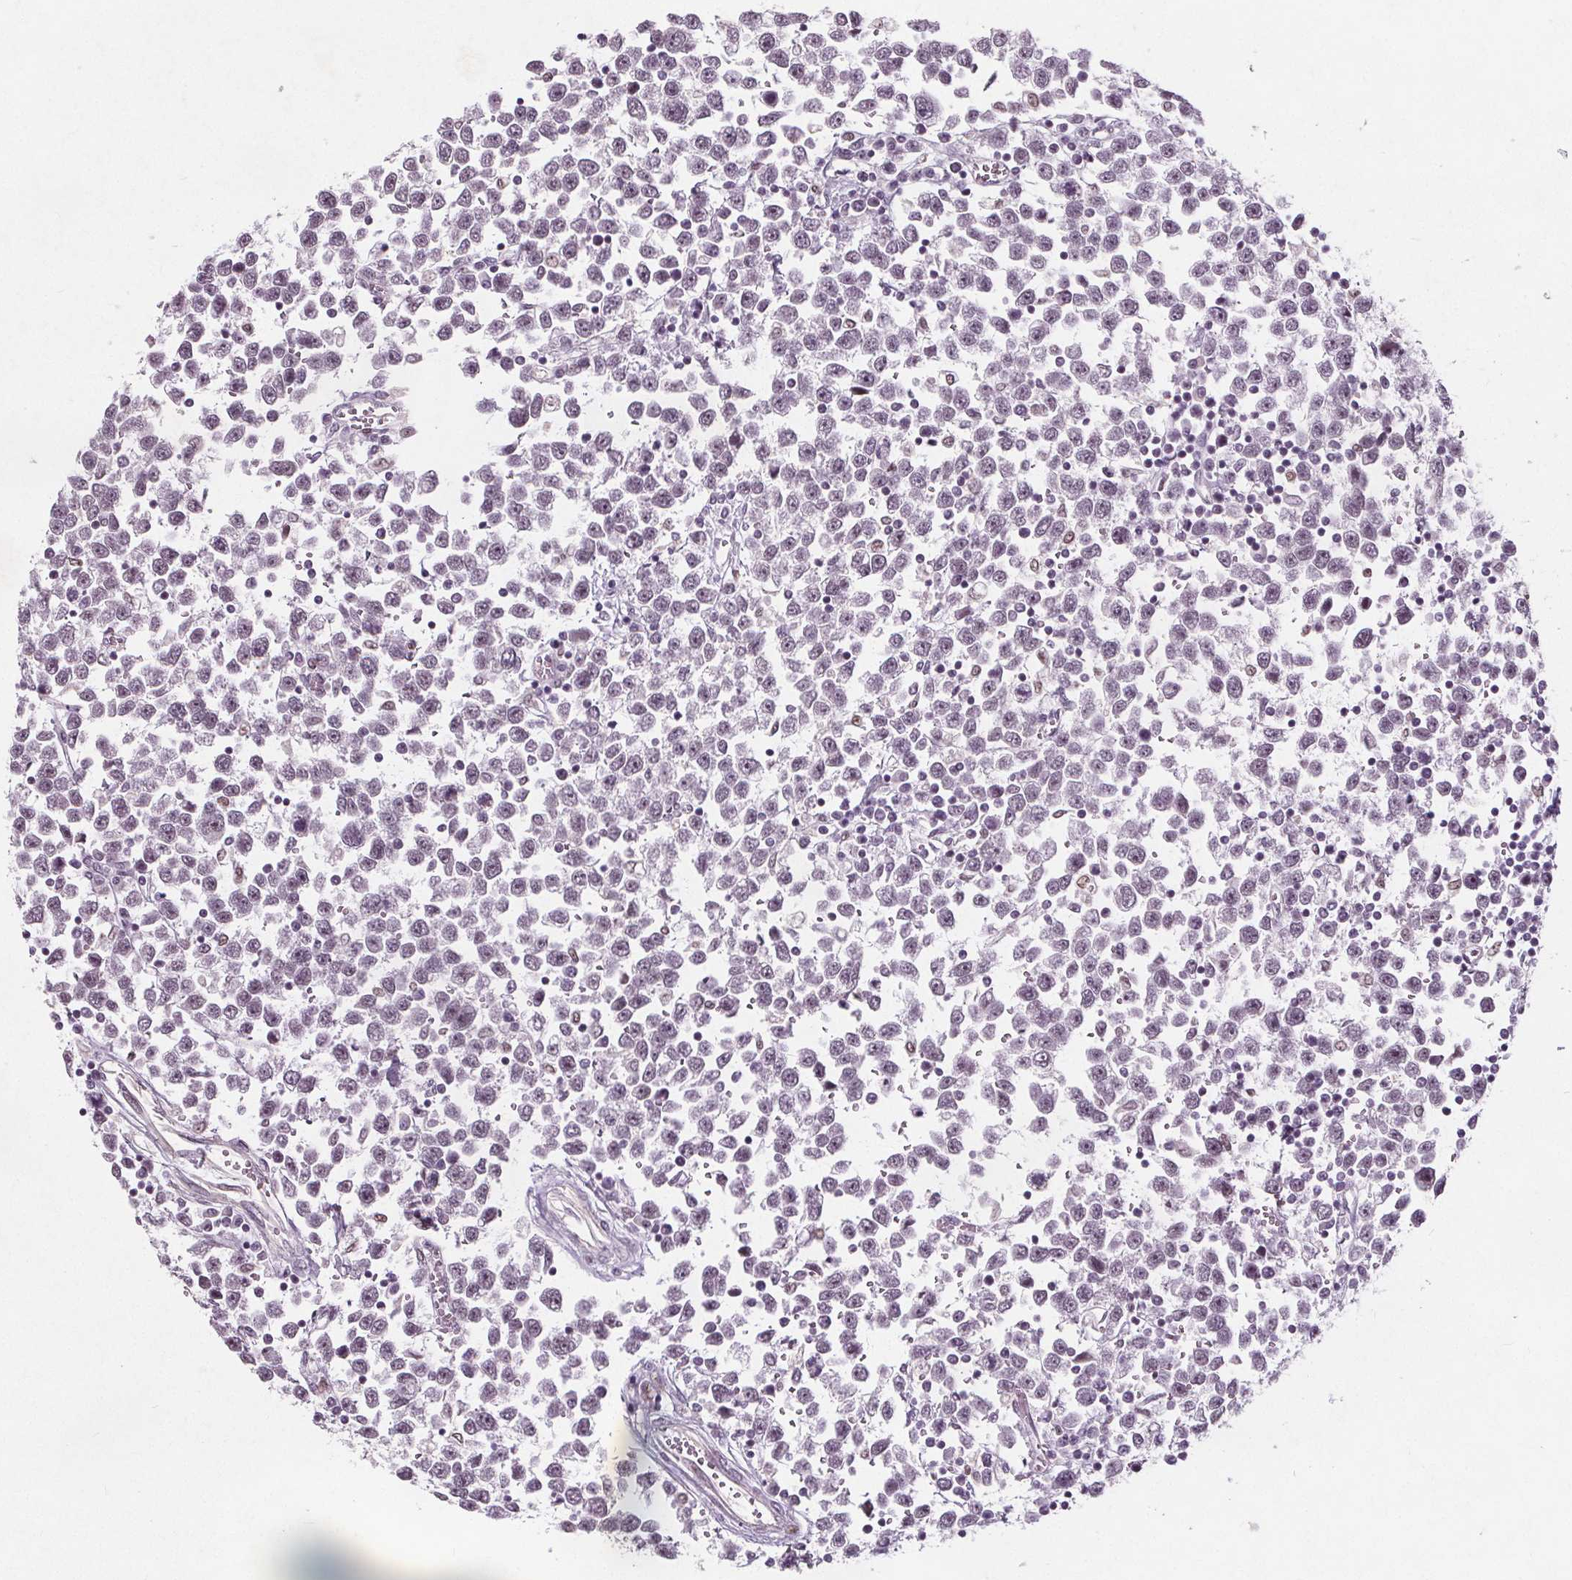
{"staining": {"intensity": "weak", "quantity": "<25%", "location": "nuclear"}, "tissue": "testis cancer", "cell_type": "Tumor cells", "image_type": "cancer", "snomed": [{"axis": "morphology", "description": "Seminoma, NOS"}, {"axis": "topography", "description": "Testis"}], "caption": "This is an immunohistochemistry (IHC) image of testis cancer (seminoma). There is no positivity in tumor cells.", "gene": "TAF6L", "patient": {"sex": "male", "age": 34}}